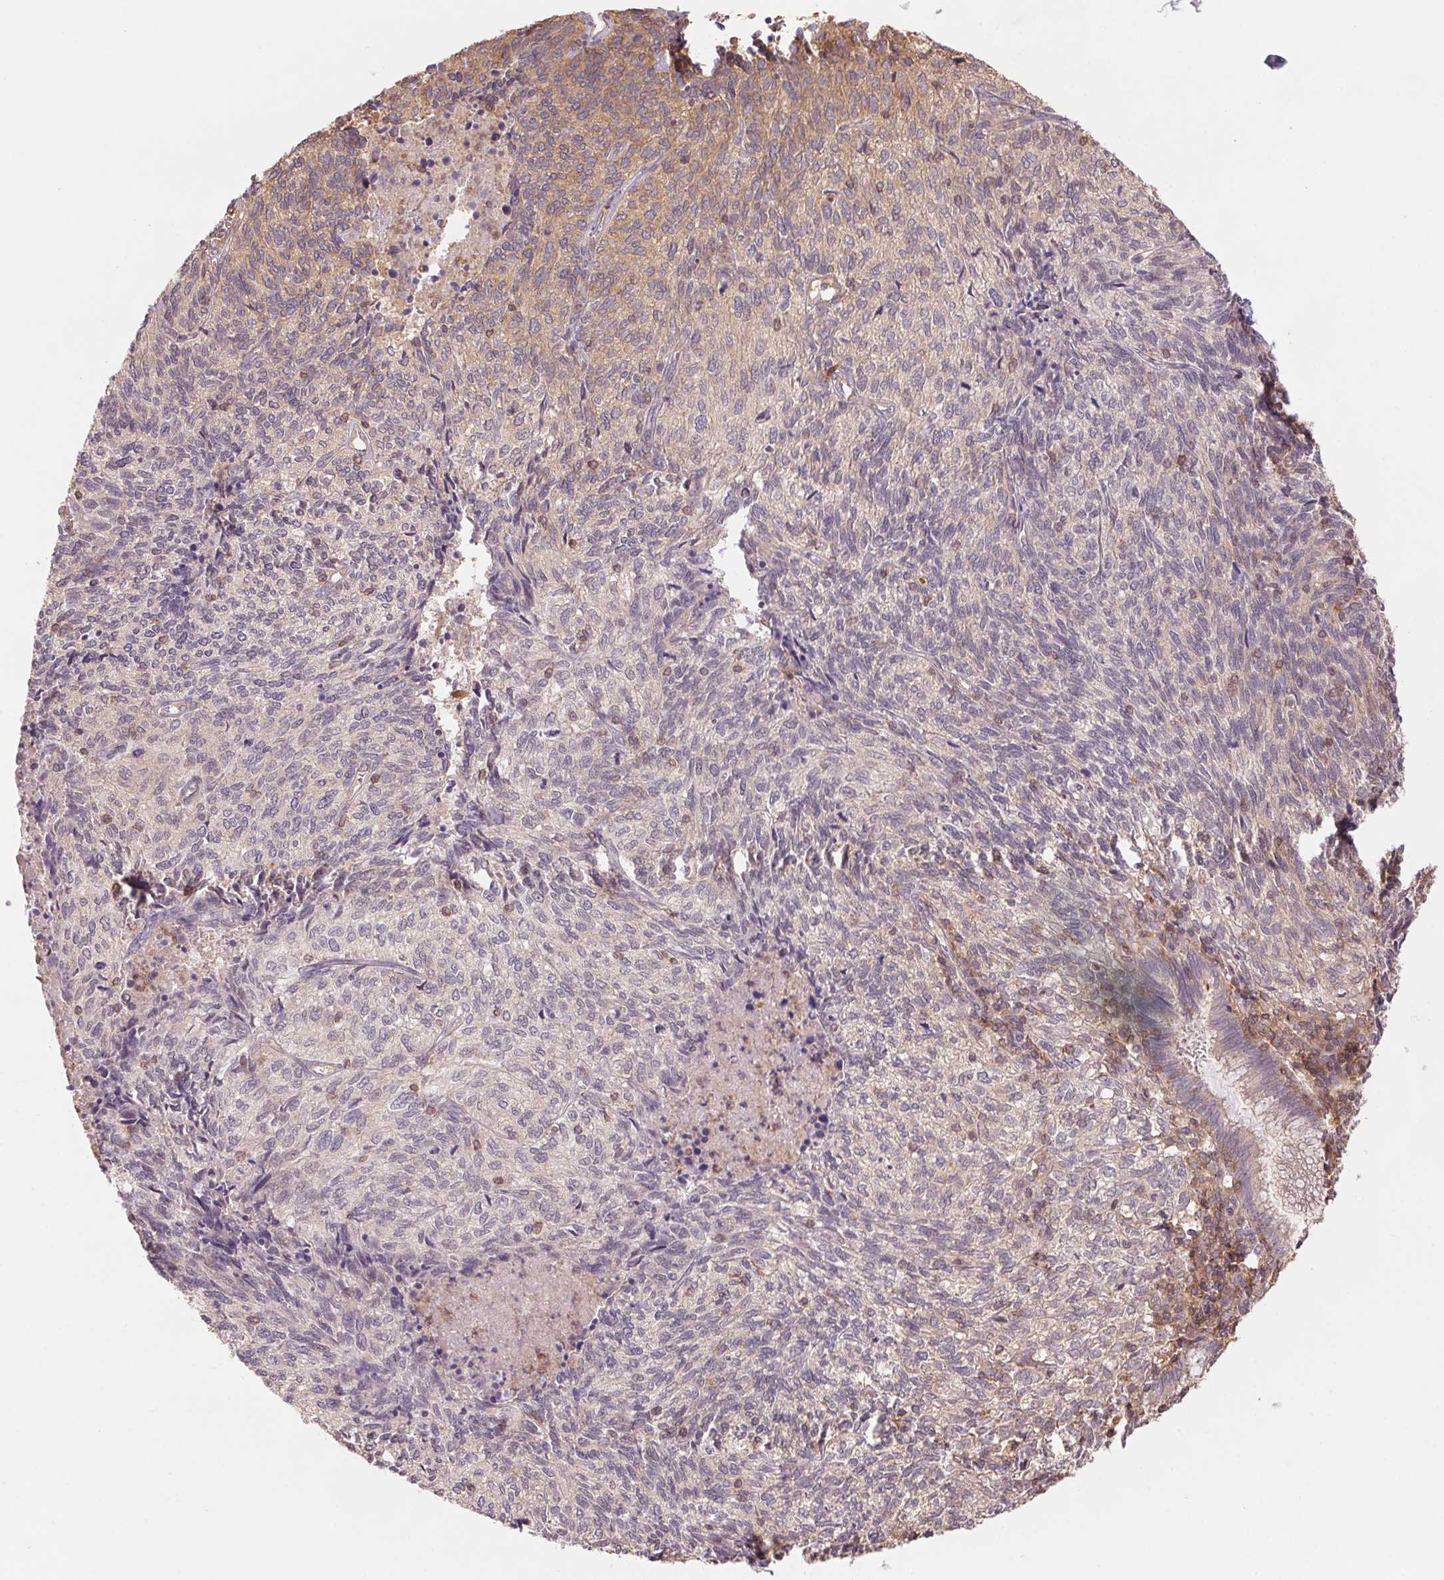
{"staining": {"intensity": "weak", "quantity": "<25%", "location": "cytoplasmic/membranous"}, "tissue": "cervical cancer", "cell_type": "Tumor cells", "image_type": "cancer", "snomed": [{"axis": "morphology", "description": "Squamous cell carcinoma, NOS"}, {"axis": "topography", "description": "Cervix"}], "caption": "IHC photomicrograph of neoplastic tissue: cervical cancer (squamous cell carcinoma) stained with DAB reveals no significant protein expression in tumor cells.", "gene": "TUBA3D", "patient": {"sex": "female", "age": 45}}